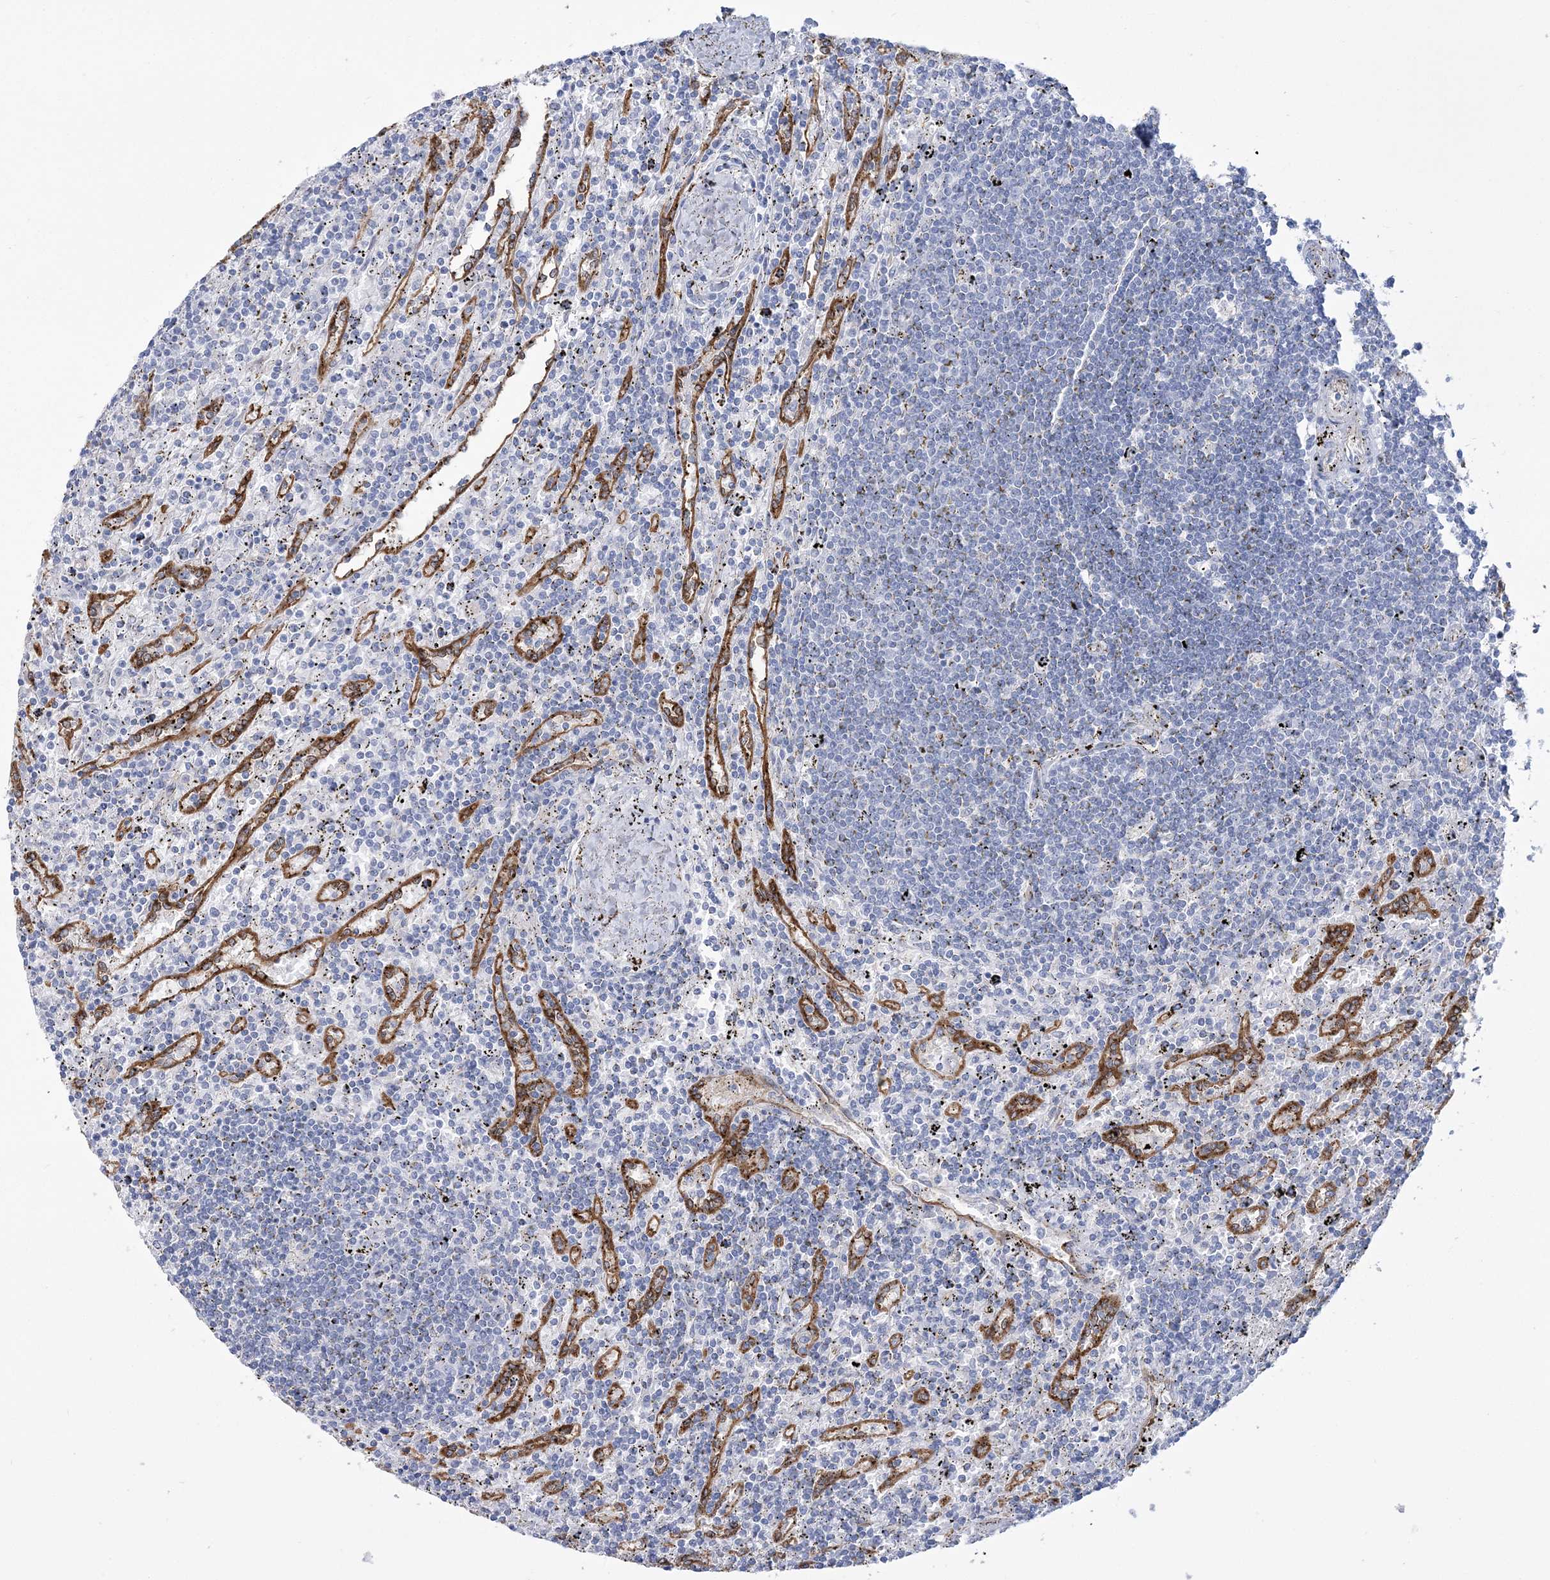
{"staining": {"intensity": "weak", "quantity": "<25%", "location": "cytoplasmic/membranous"}, "tissue": "lymphoma", "cell_type": "Tumor cells", "image_type": "cancer", "snomed": [{"axis": "morphology", "description": "Malignant lymphoma, non-Hodgkin's type, Low grade"}, {"axis": "topography", "description": "Spleen"}], "caption": "This is an IHC histopathology image of lymphoma. There is no staining in tumor cells.", "gene": "RAB11FIP5", "patient": {"sex": "male", "age": 76}}